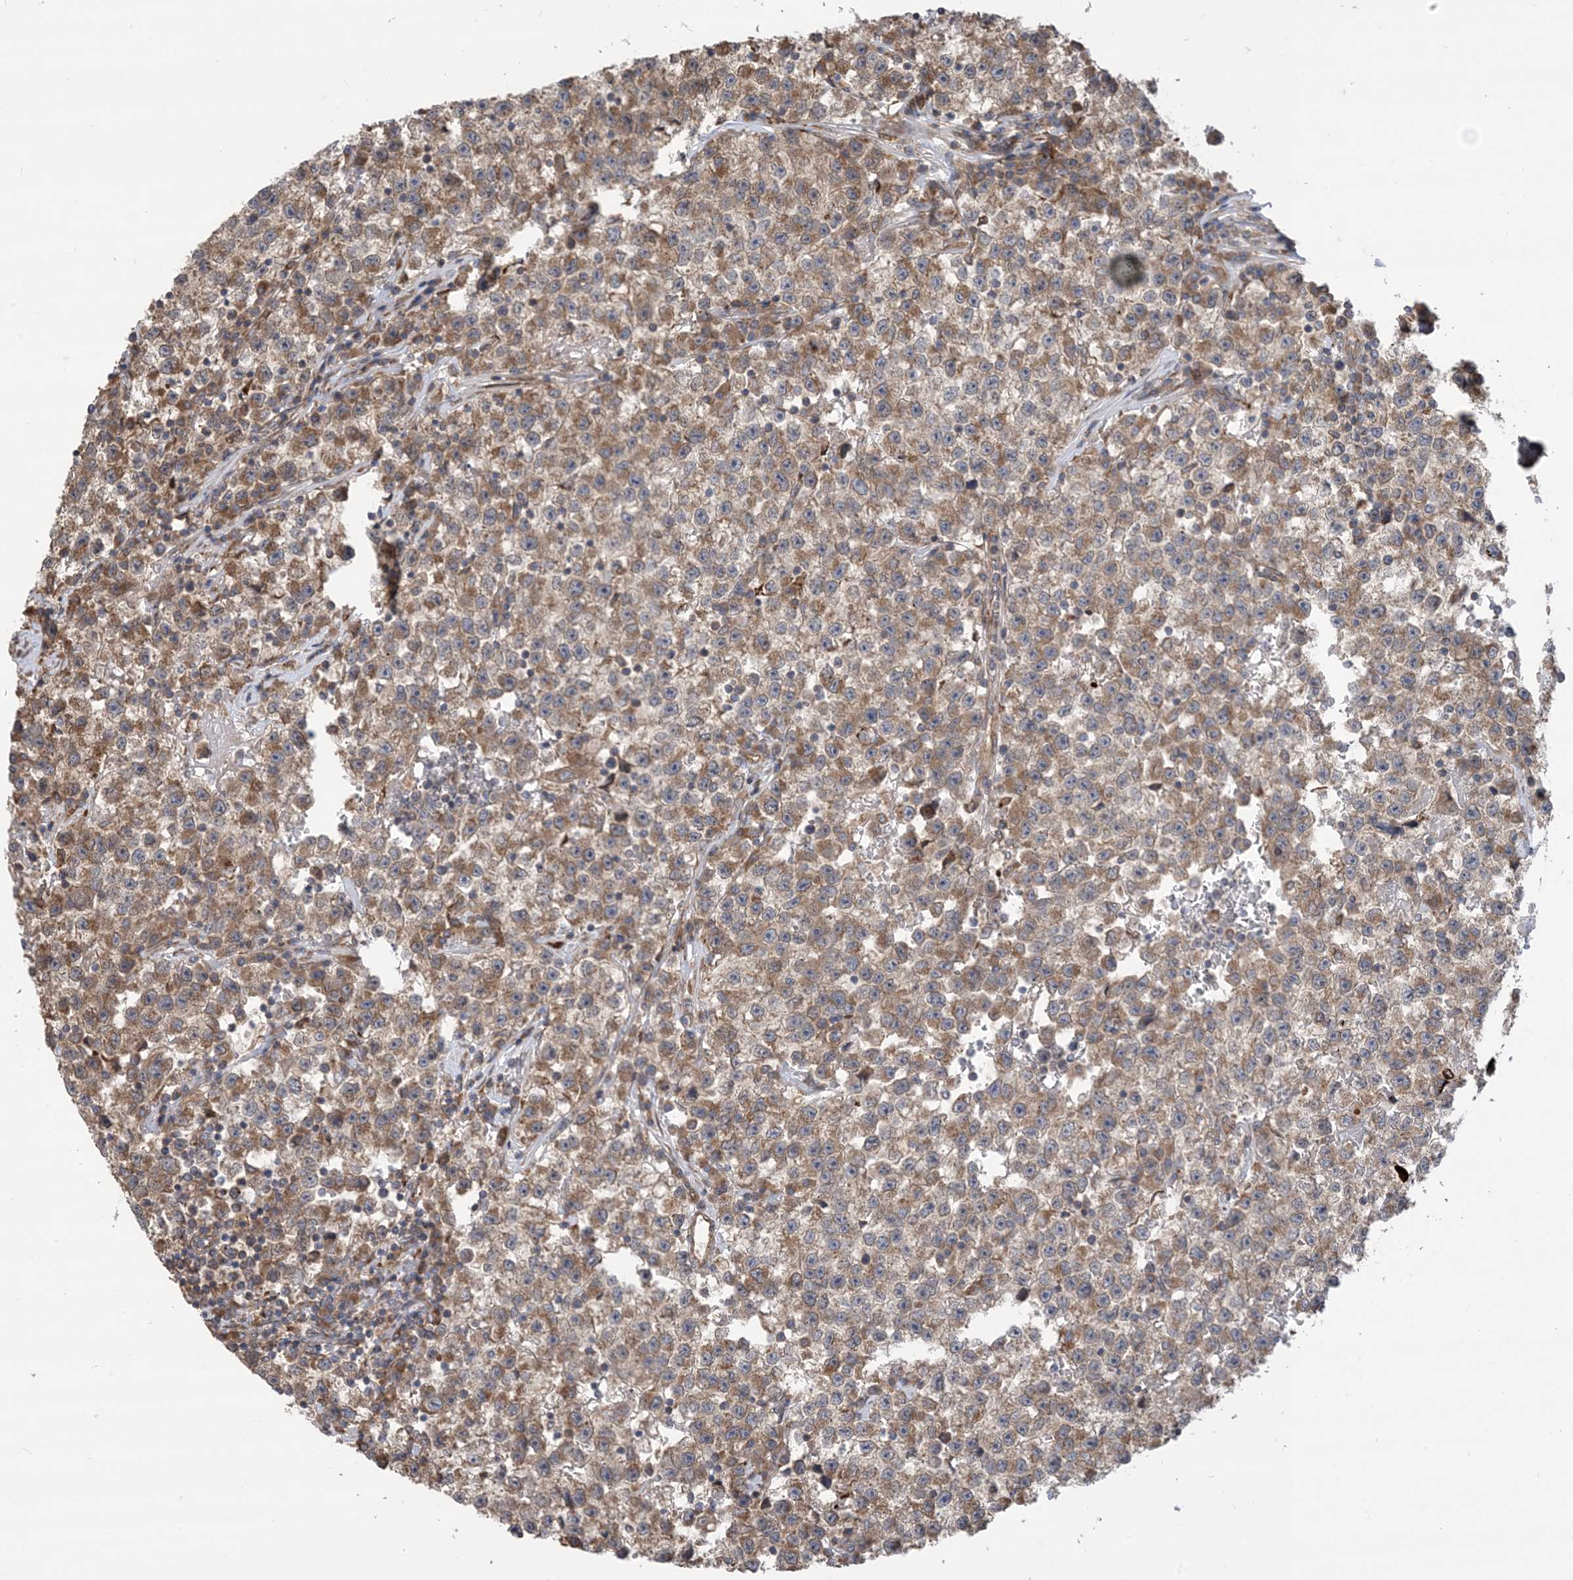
{"staining": {"intensity": "moderate", "quantity": ">75%", "location": "cytoplasmic/membranous"}, "tissue": "testis cancer", "cell_type": "Tumor cells", "image_type": "cancer", "snomed": [{"axis": "morphology", "description": "Seminoma, NOS"}, {"axis": "topography", "description": "Testis"}], "caption": "High-magnification brightfield microscopy of testis seminoma stained with DAB (3,3'-diaminobenzidine) (brown) and counterstained with hematoxylin (blue). tumor cells exhibit moderate cytoplasmic/membranous positivity is present in about>75% of cells. (IHC, brightfield microscopy, high magnification).", "gene": "CLEC16A", "patient": {"sex": "male", "age": 22}}